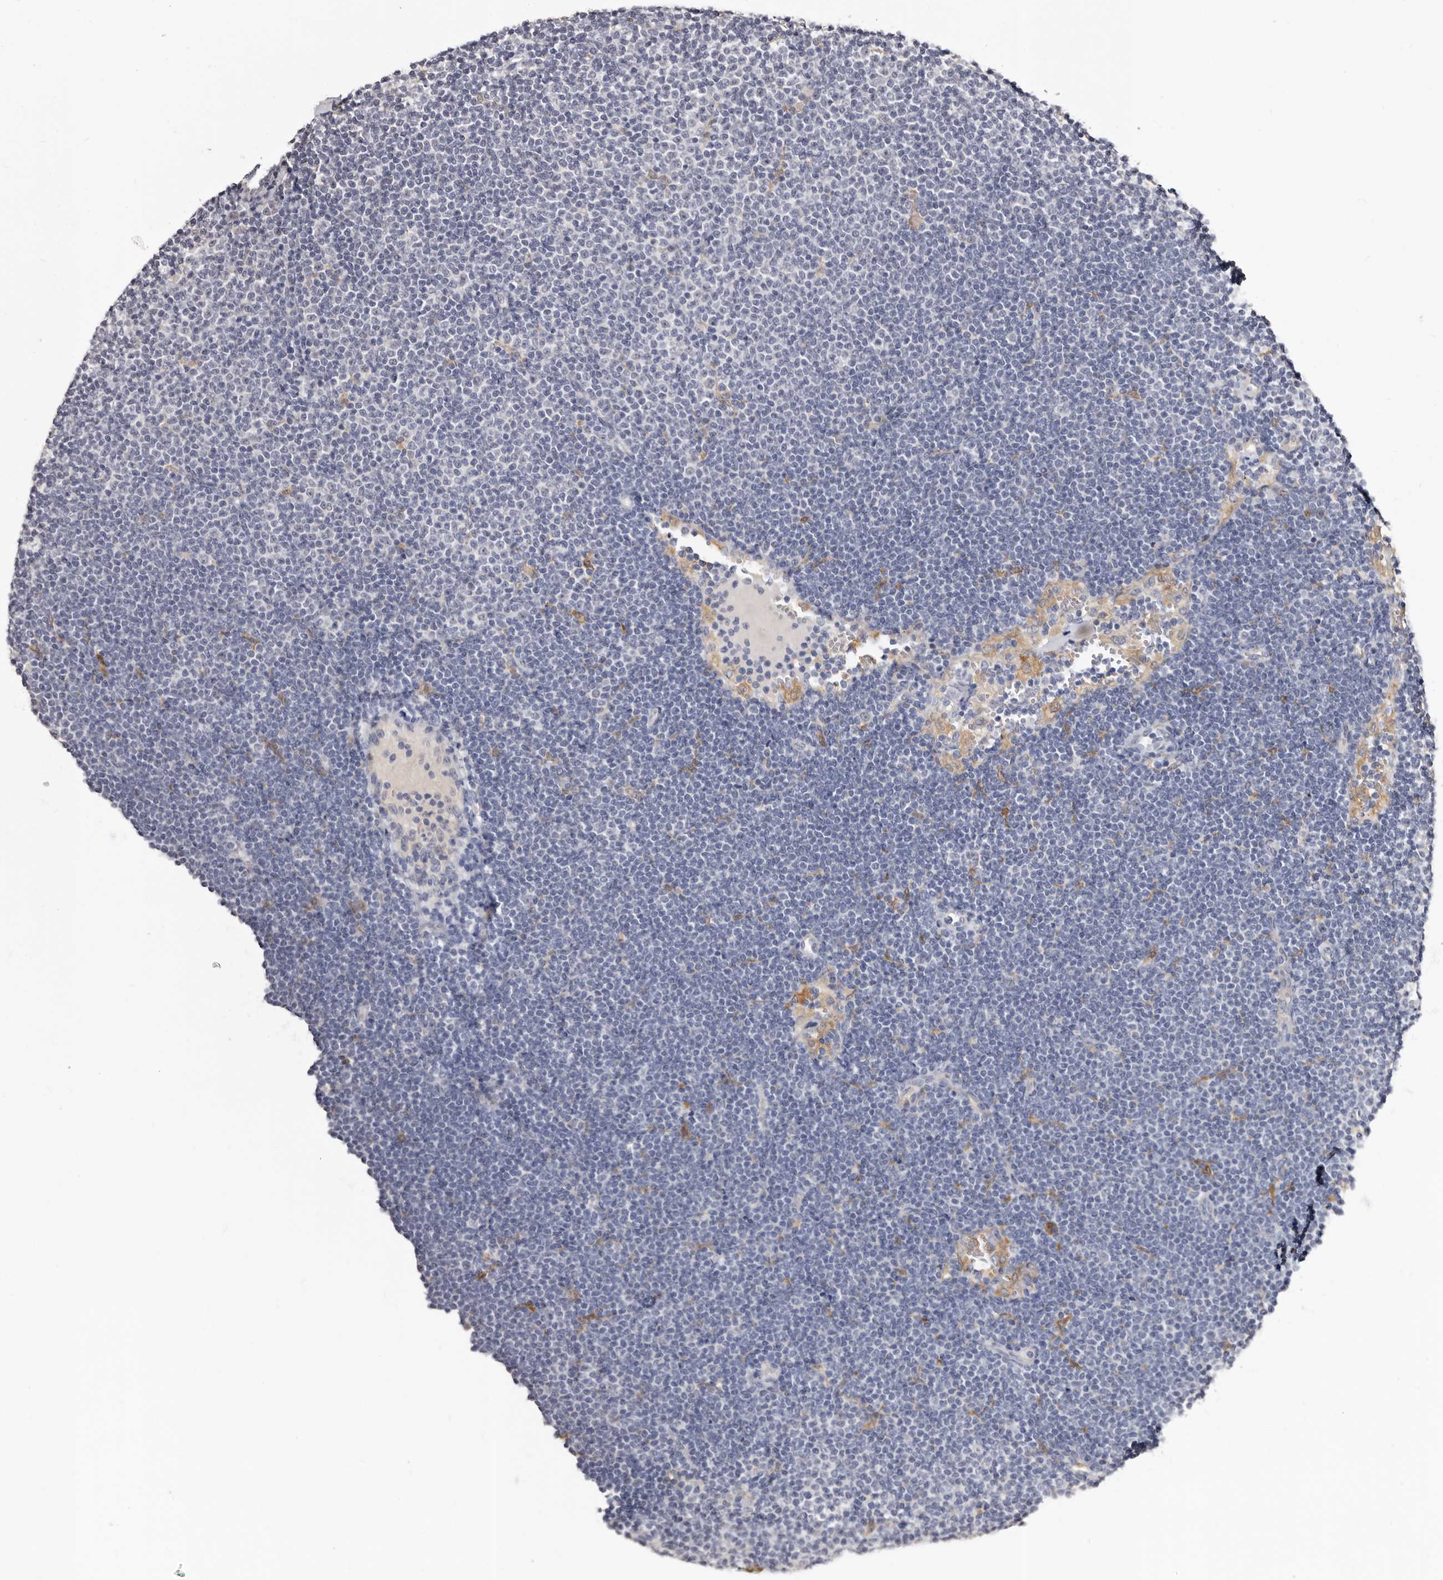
{"staining": {"intensity": "negative", "quantity": "none", "location": "none"}, "tissue": "lymphoma", "cell_type": "Tumor cells", "image_type": "cancer", "snomed": [{"axis": "morphology", "description": "Malignant lymphoma, non-Hodgkin's type, Low grade"}, {"axis": "topography", "description": "Lymph node"}], "caption": "This is an immunohistochemistry (IHC) image of lymphoma. There is no expression in tumor cells.", "gene": "PTAFR", "patient": {"sex": "female", "age": 53}}